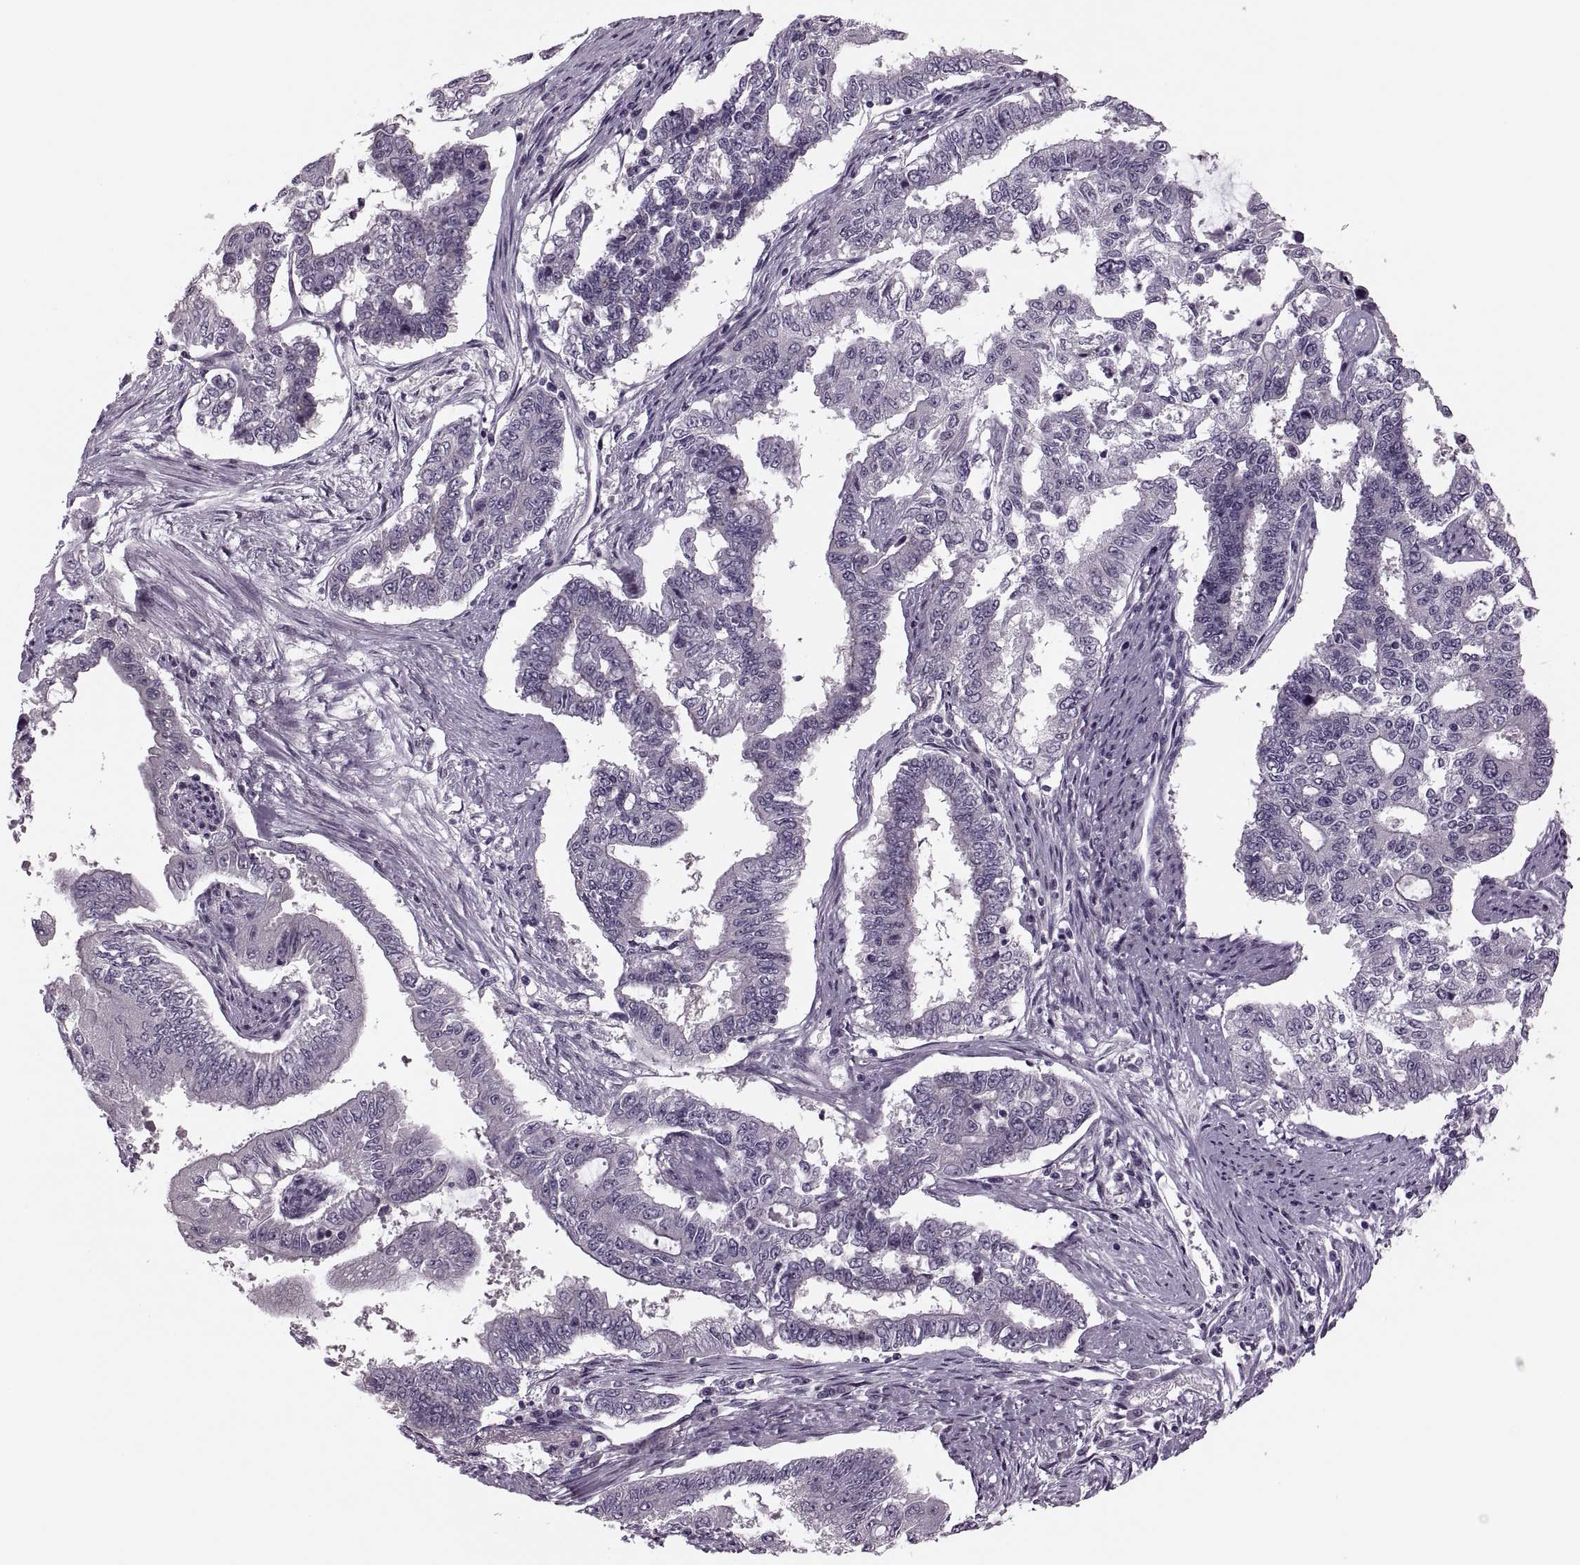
{"staining": {"intensity": "negative", "quantity": "none", "location": "none"}, "tissue": "endometrial cancer", "cell_type": "Tumor cells", "image_type": "cancer", "snomed": [{"axis": "morphology", "description": "Adenocarcinoma, NOS"}, {"axis": "topography", "description": "Uterus"}], "caption": "Tumor cells show no significant protein staining in endometrial cancer (adenocarcinoma).", "gene": "PRSS54", "patient": {"sex": "female", "age": 59}}